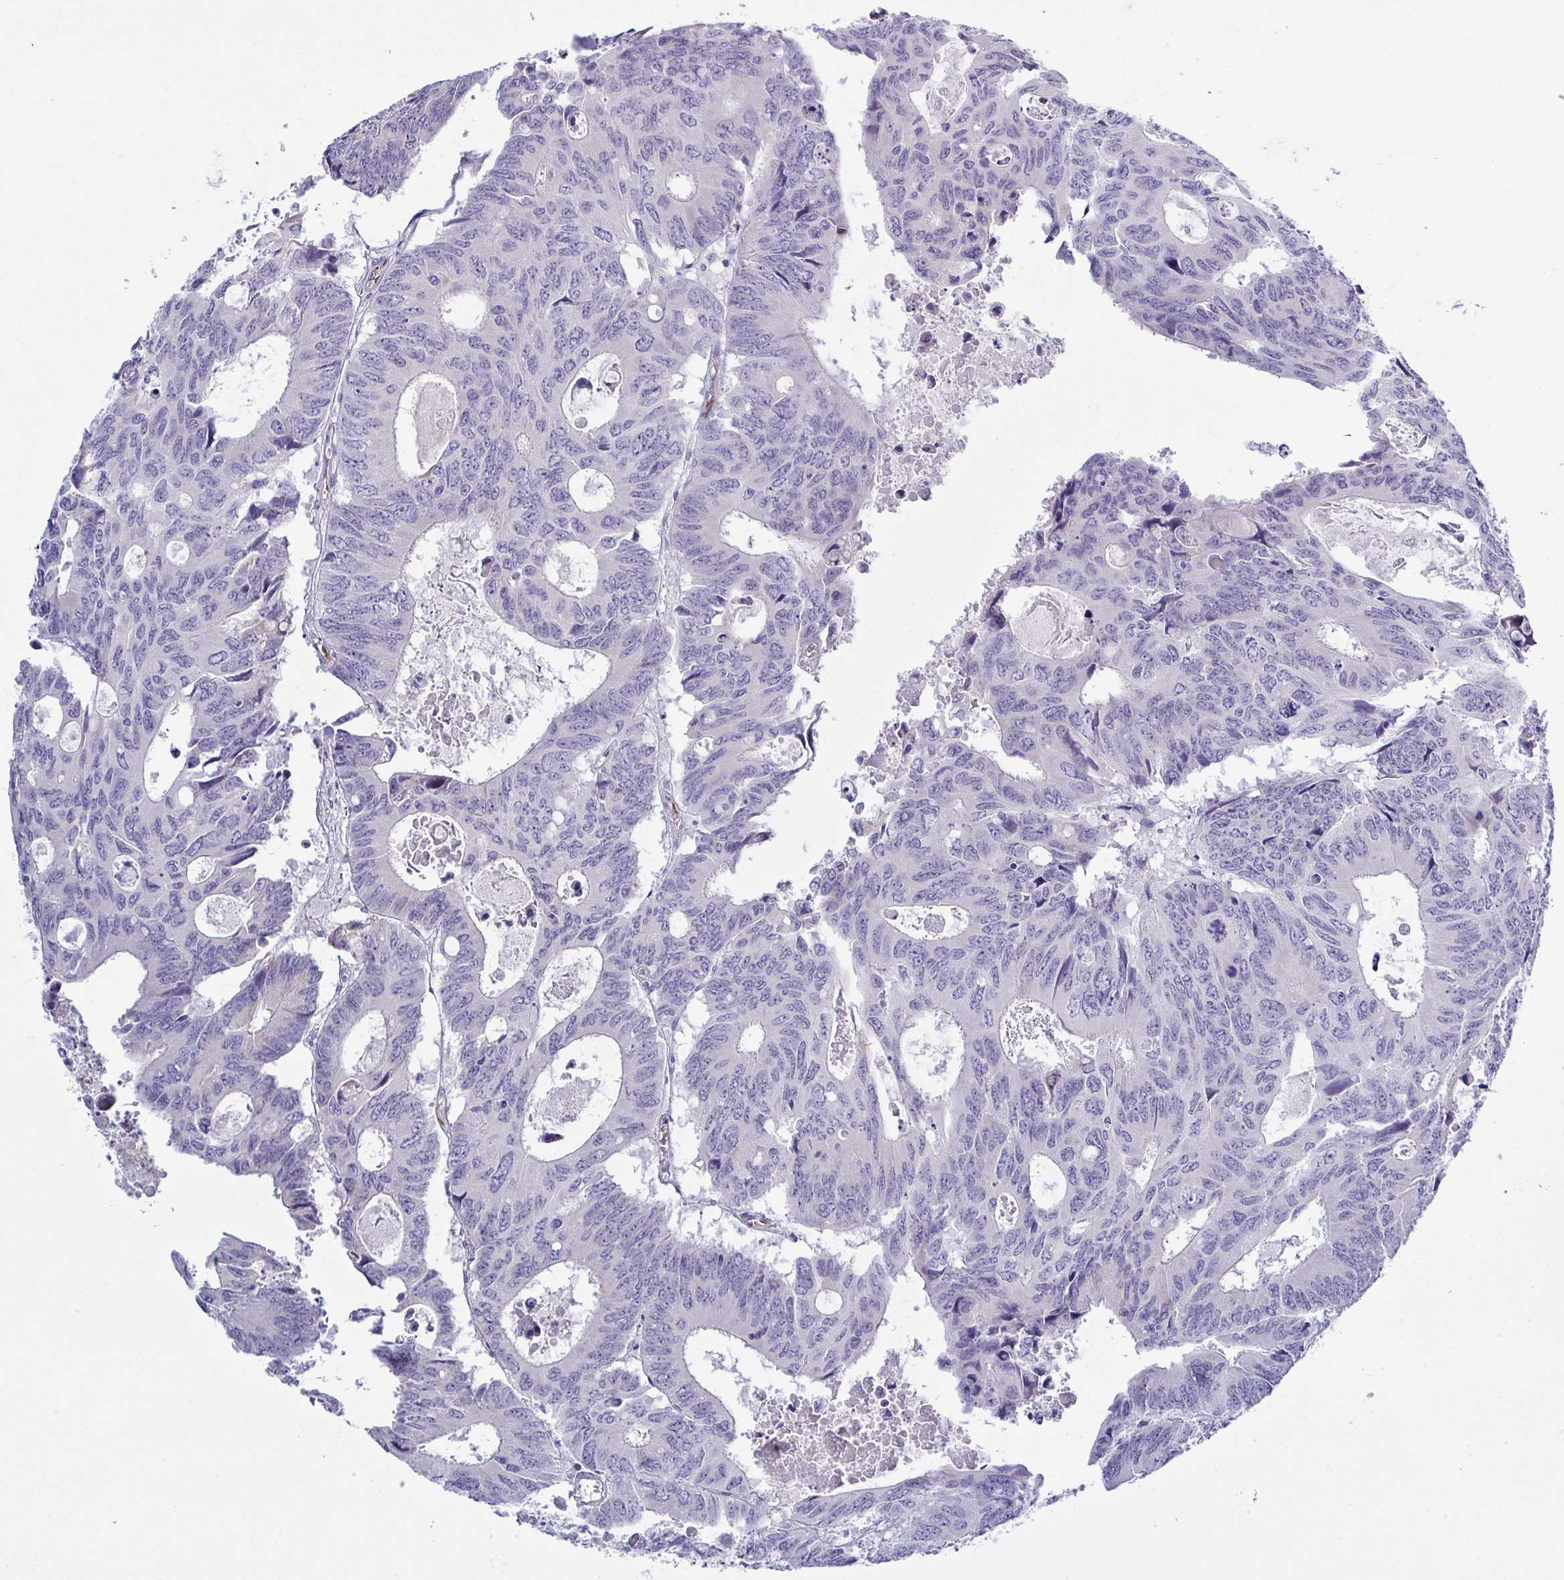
{"staining": {"intensity": "negative", "quantity": "none", "location": "none"}, "tissue": "colorectal cancer", "cell_type": "Tumor cells", "image_type": "cancer", "snomed": [{"axis": "morphology", "description": "Adenocarcinoma, NOS"}, {"axis": "topography", "description": "Rectum"}], "caption": "The immunohistochemistry photomicrograph has no significant expression in tumor cells of colorectal adenocarcinoma tissue. Brightfield microscopy of IHC stained with DAB (brown) and hematoxylin (blue), captured at high magnification.", "gene": "TOR1AIP2", "patient": {"sex": "male", "age": 76}}